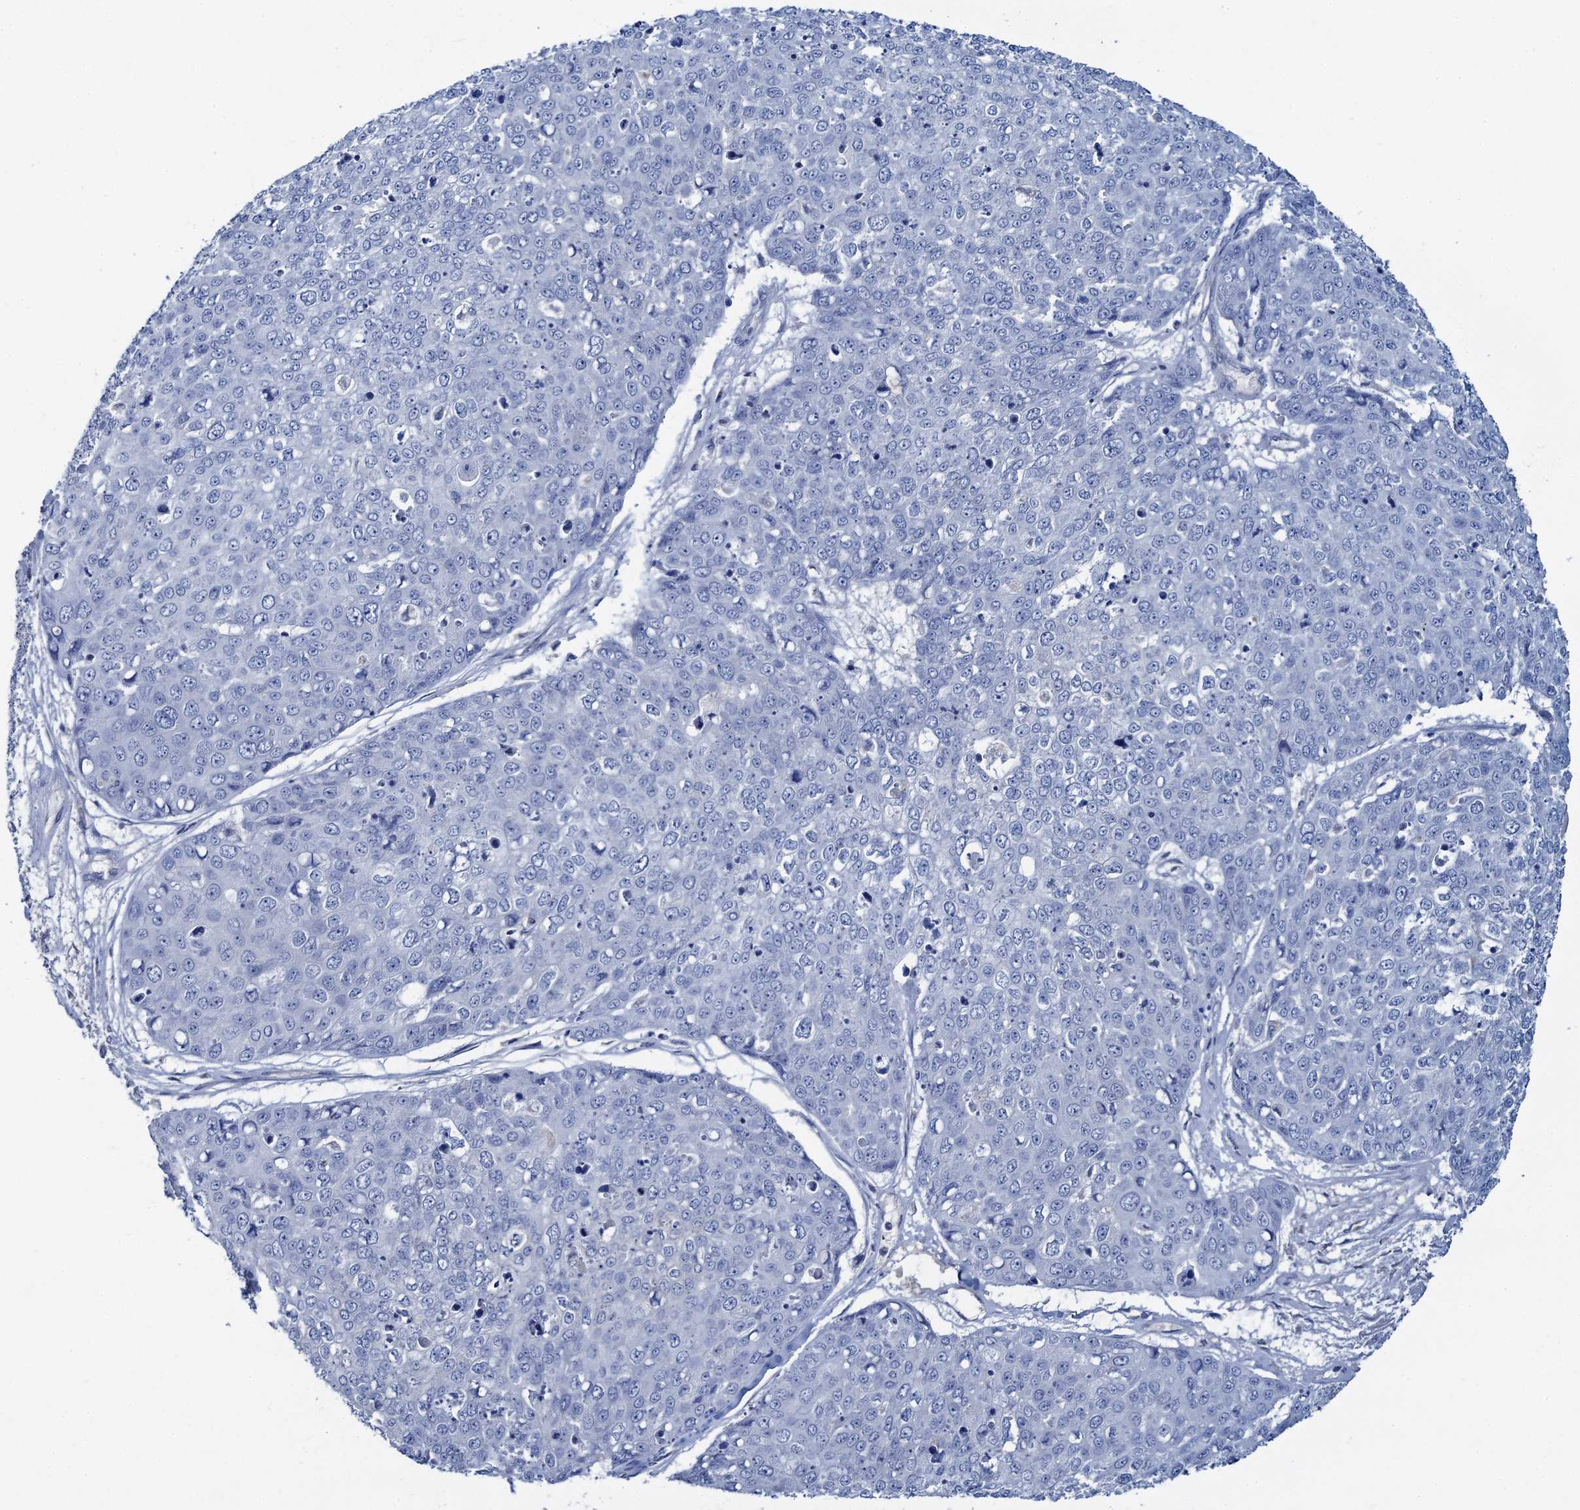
{"staining": {"intensity": "negative", "quantity": "none", "location": "none"}, "tissue": "skin cancer", "cell_type": "Tumor cells", "image_type": "cancer", "snomed": [{"axis": "morphology", "description": "Squamous cell carcinoma, NOS"}, {"axis": "topography", "description": "Skin"}], "caption": "Tumor cells show no significant staining in squamous cell carcinoma (skin).", "gene": "PLLP", "patient": {"sex": "female", "age": 44}}